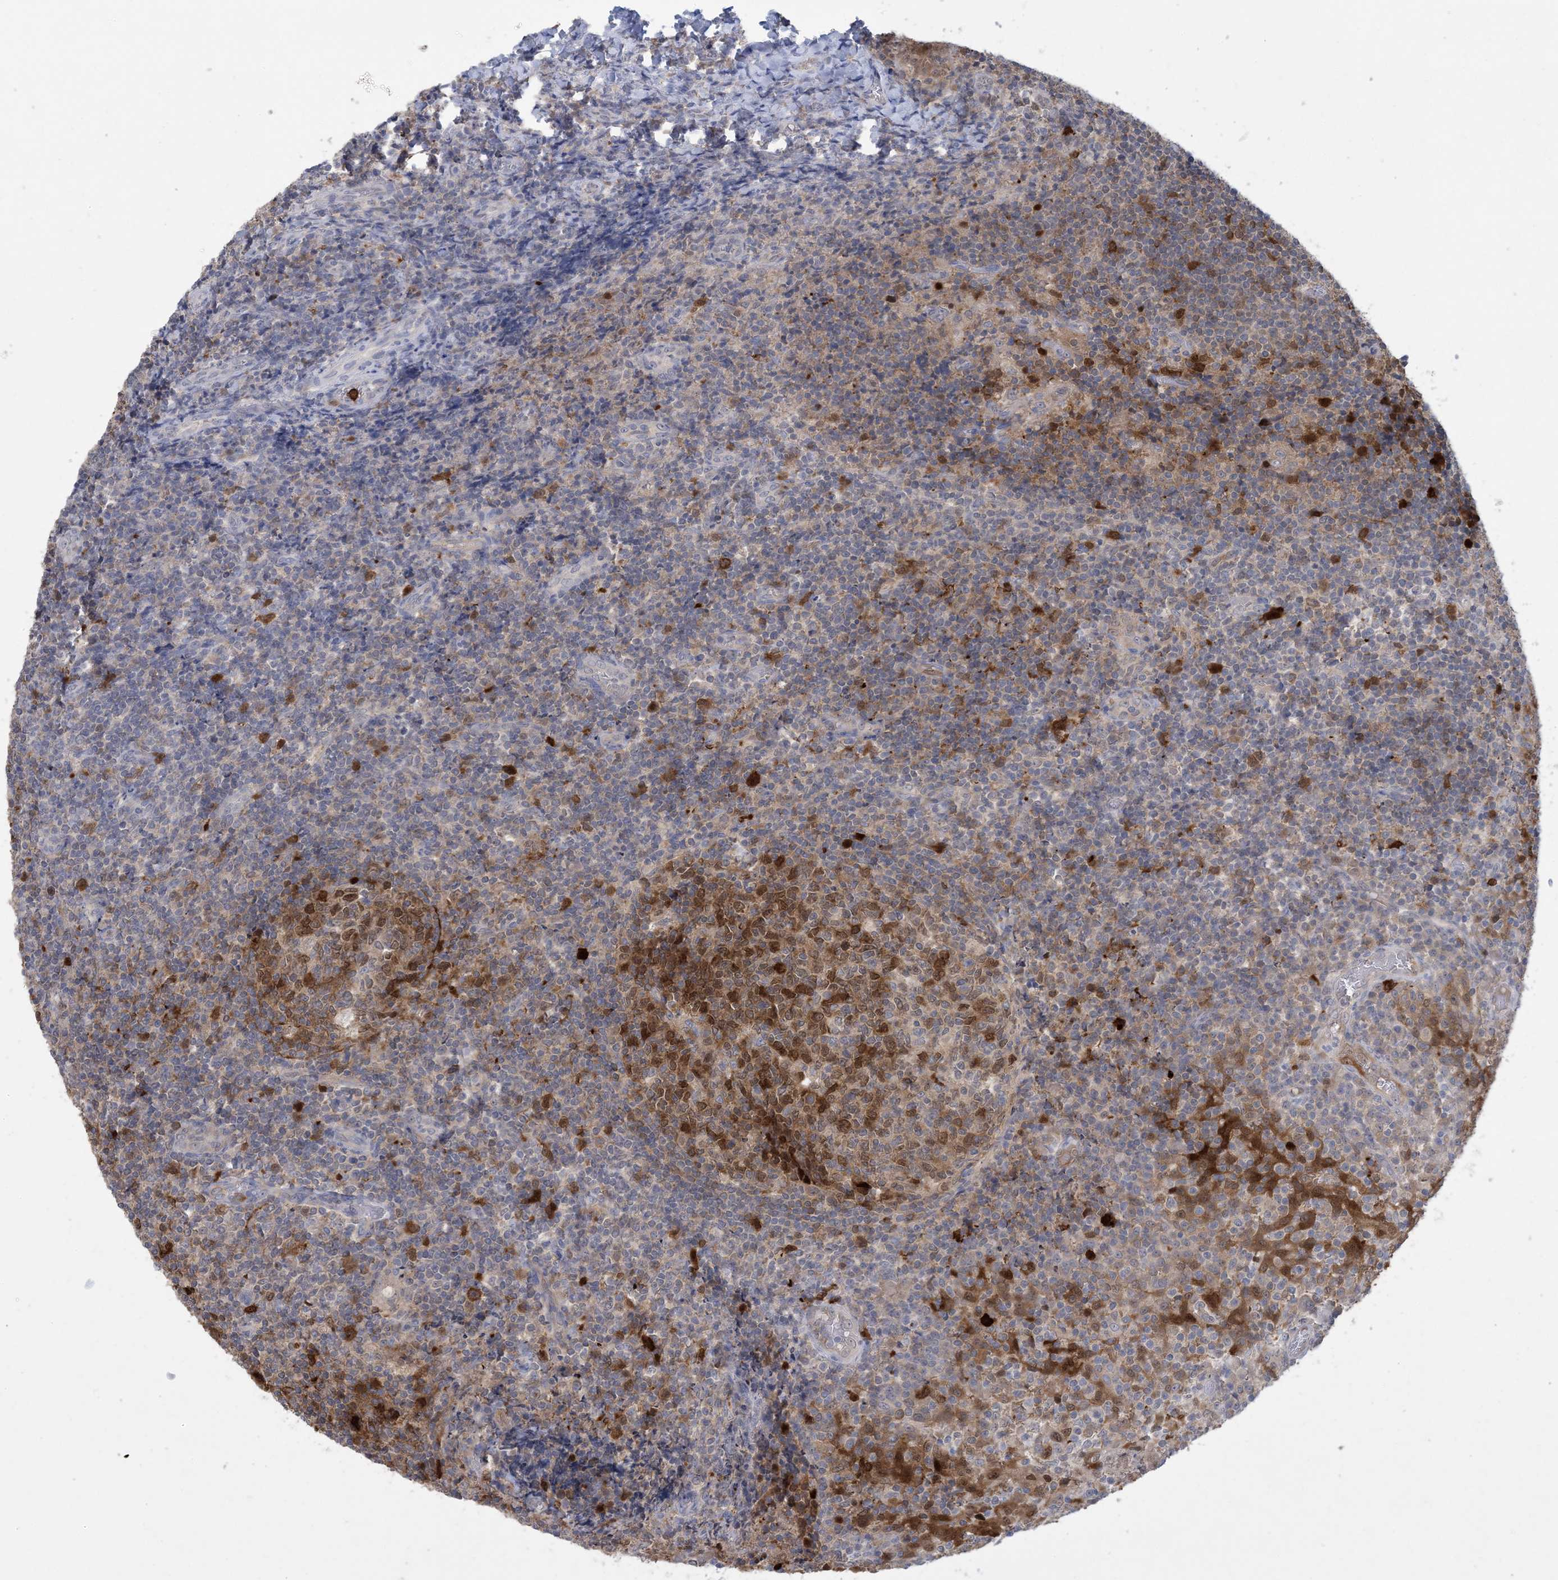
{"staining": {"intensity": "moderate", "quantity": ">75%", "location": "cytoplasmic/membranous,nuclear"}, "tissue": "tonsil", "cell_type": "Germinal center cells", "image_type": "normal", "snomed": [{"axis": "morphology", "description": "Normal tissue, NOS"}, {"axis": "topography", "description": "Tonsil"}], "caption": "Human tonsil stained with a brown dye shows moderate cytoplasmic/membranous,nuclear positive expression in about >75% of germinal center cells.", "gene": "HMGCS1", "patient": {"sex": "female", "age": 19}}